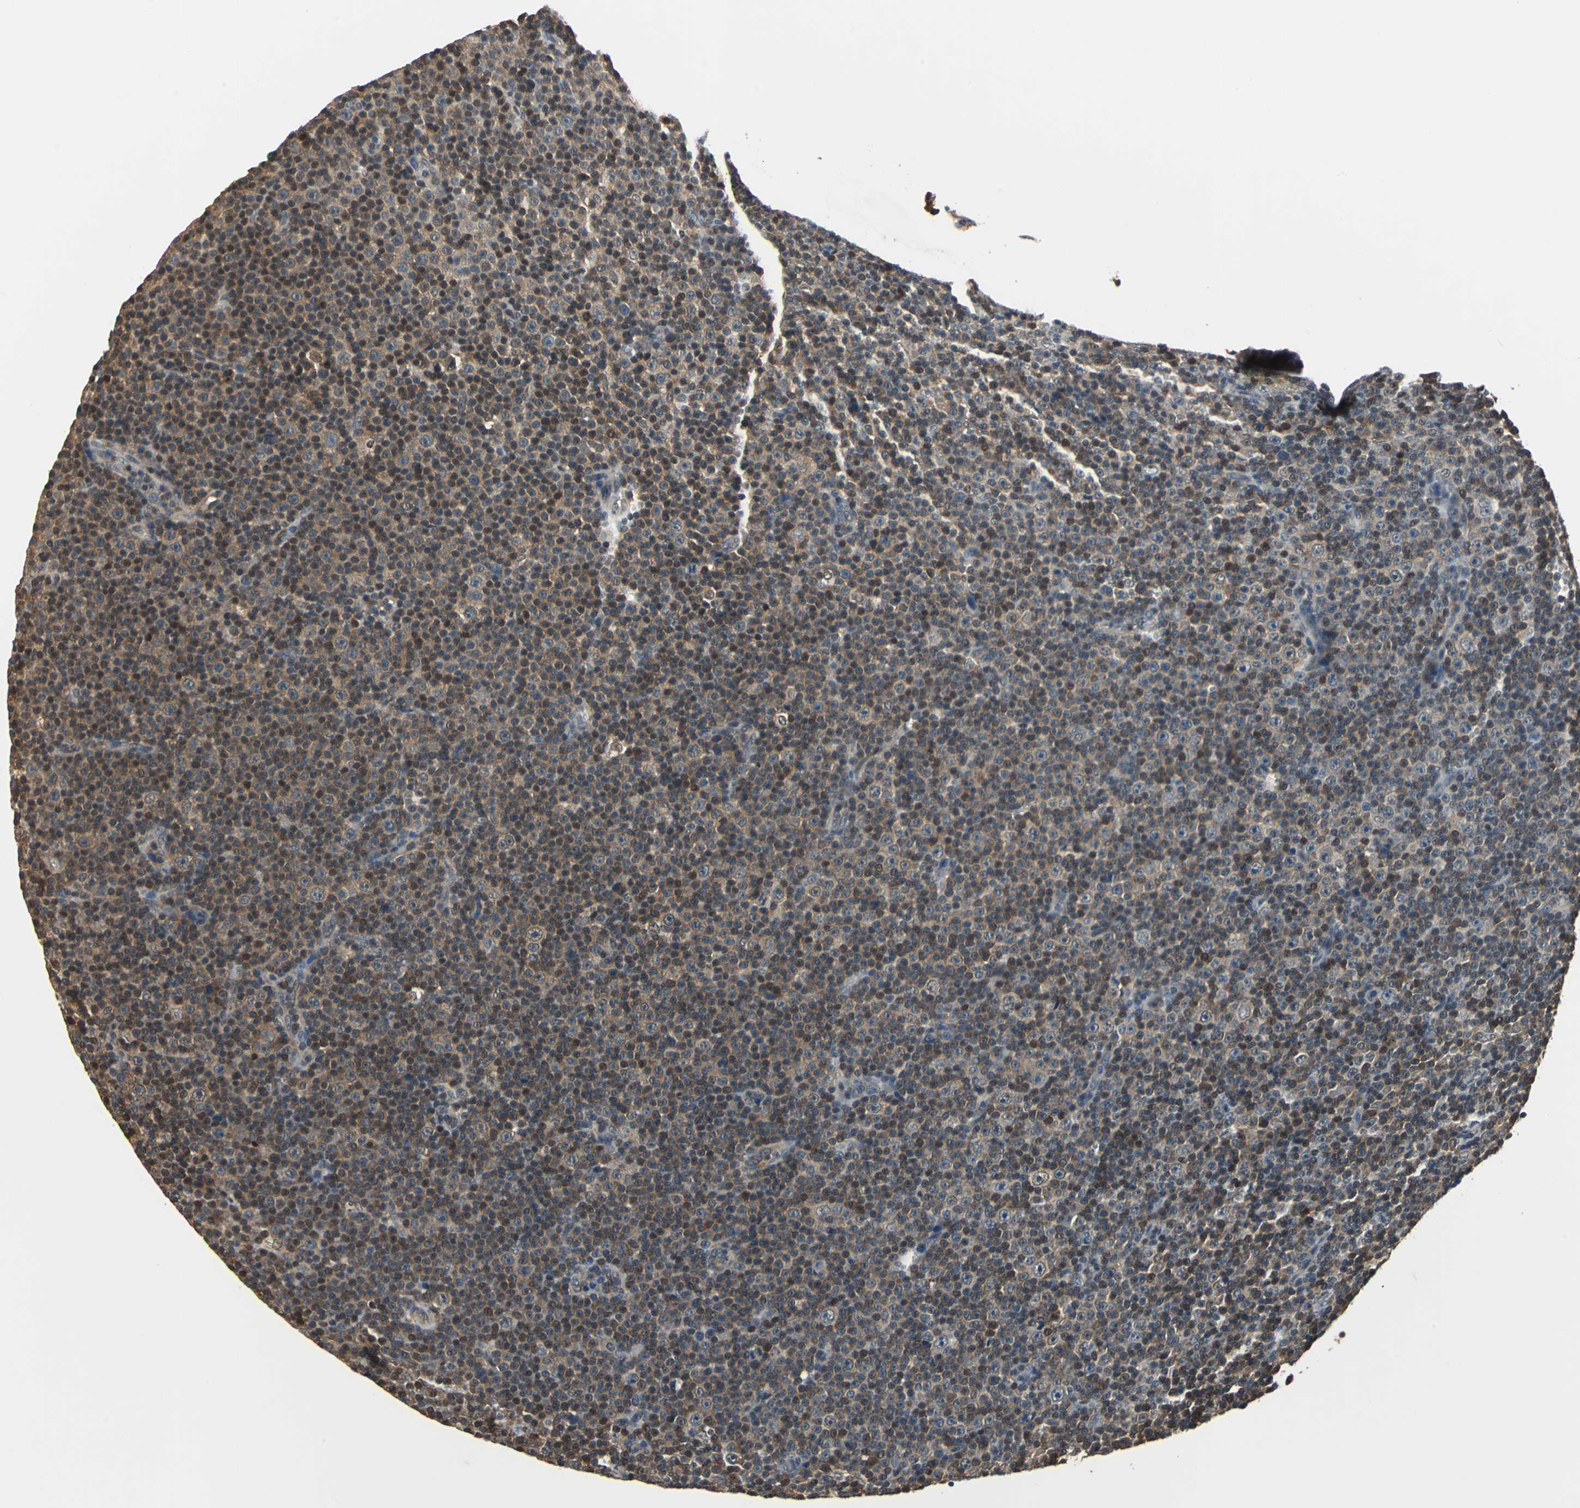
{"staining": {"intensity": "moderate", "quantity": ">75%", "location": "cytoplasmic/membranous,nuclear"}, "tissue": "lymphoma", "cell_type": "Tumor cells", "image_type": "cancer", "snomed": [{"axis": "morphology", "description": "Malignant lymphoma, non-Hodgkin's type, Low grade"}, {"axis": "topography", "description": "Lymph node"}], "caption": "Human lymphoma stained for a protein (brown) reveals moderate cytoplasmic/membranous and nuclear positive positivity in about >75% of tumor cells.", "gene": "PSME1", "patient": {"sex": "female", "age": 67}}